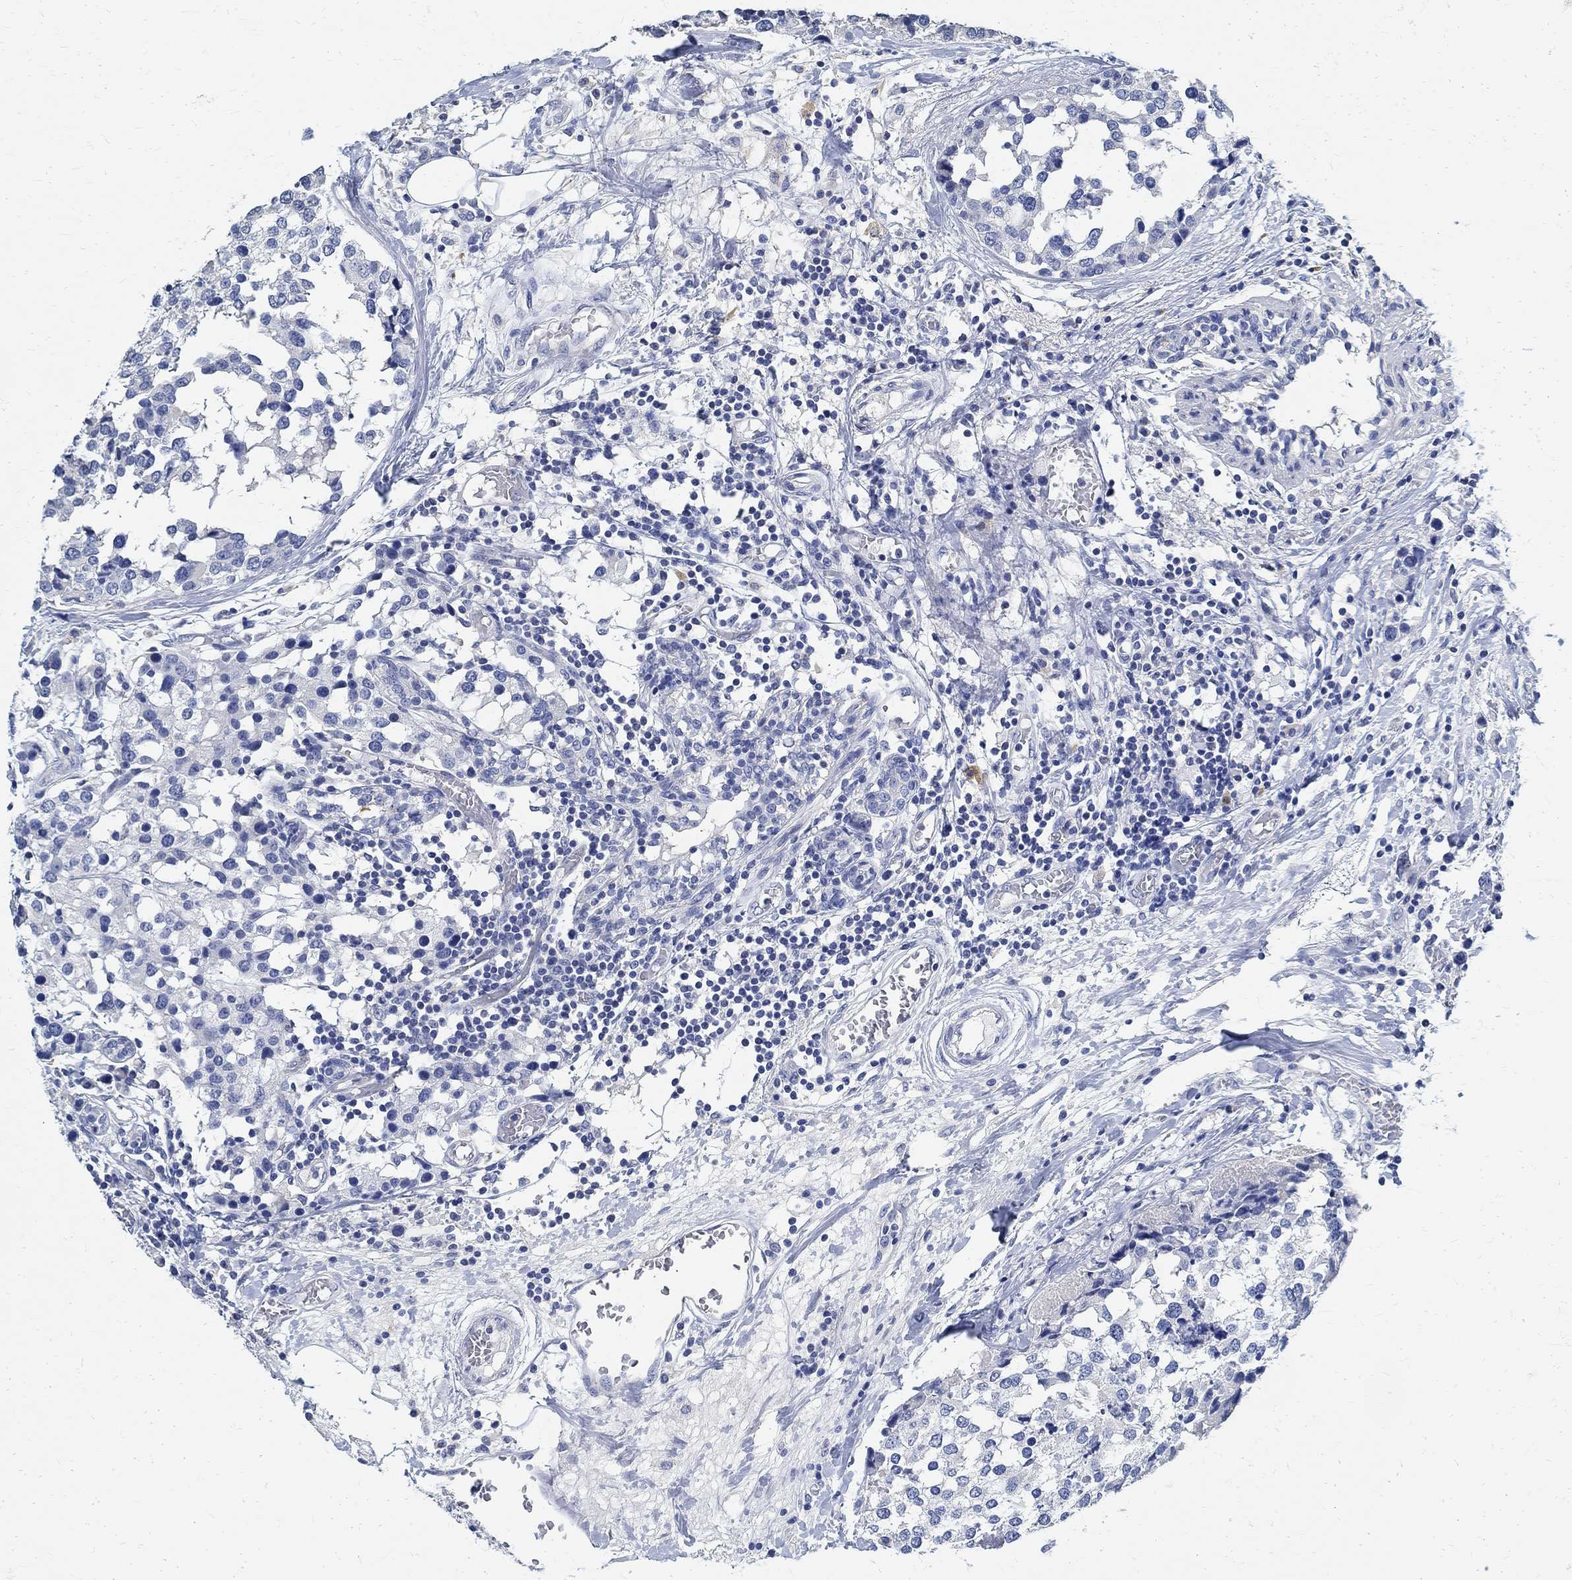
{"staining": {"intensity": "negative", "quantity": "none", "location": "none"}, "tissue": "breast cancer", "cell_type": "Tumor cells", "image_type": "cancer", "snomed": [{"axis": "morphology", "description": "Lobular carcinoma"}, {"axis": "topography", "description": "Breast"}], "caption": "The image shows no staining of tumor cells in lobular carcinoma (breast). The staining was performed using DAB to visualize the protein expression in brown, while the nuclei were stained in blue with hematoxylin (Magnification: 20x).", "gene": "PRX", "patient": {"sex": "female", "age": 59}}